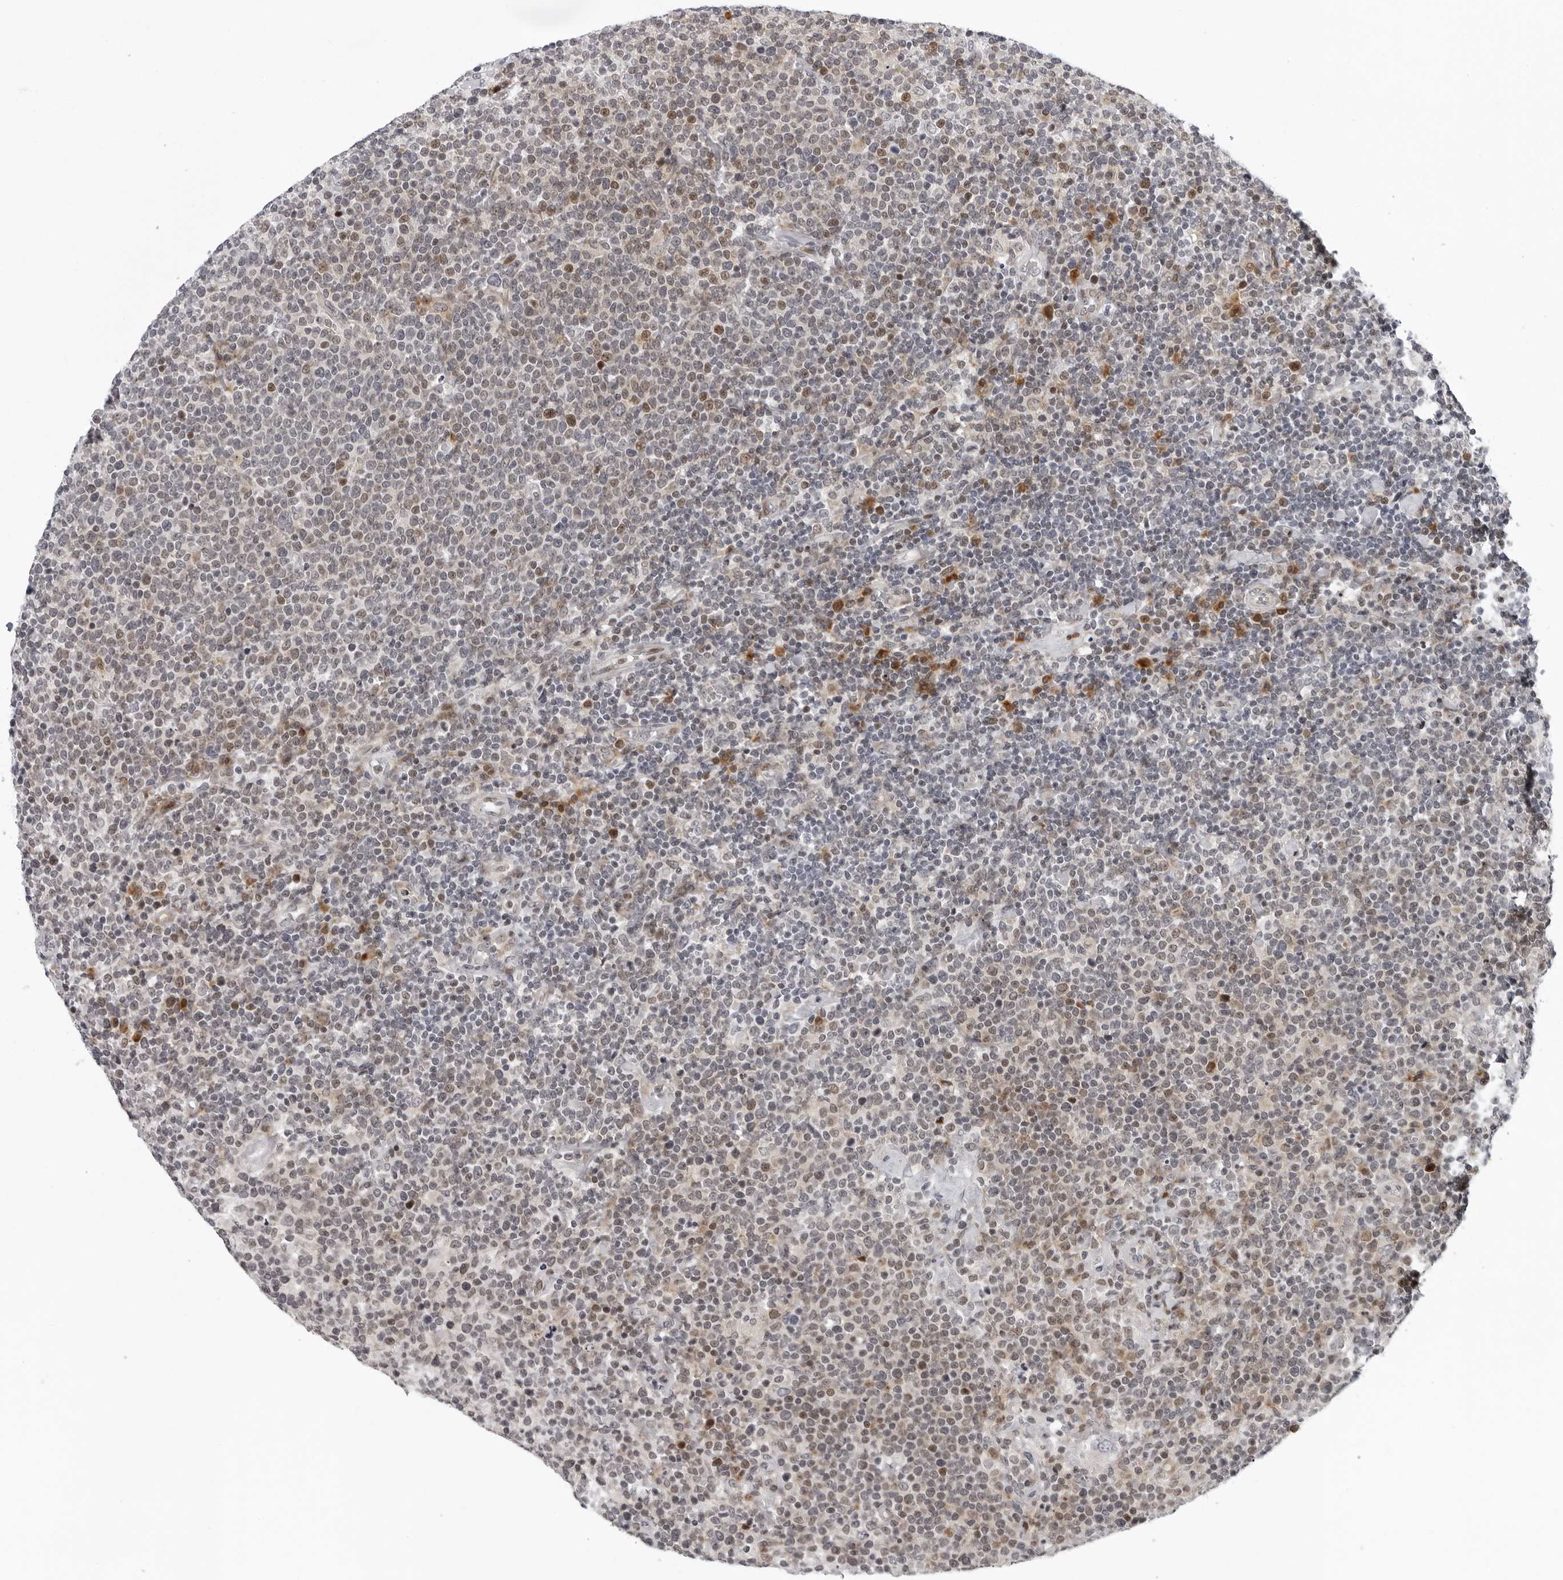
{"staining": {"intensity": "moderate", "quantity": "<25%", "location": "nuclear"}, "tissue": "lymphoma", "cell_type": "Tumor cells", "image_type": "cancer", "snomed": [{"axis": "morphology", "description": "Malignant lymphoma, non-Hodgkin's type, High grade"}, {"axis": "topography", "description": "Lymph node"}], "caption": "High-grade malignant lymphoma, non-Hodgkin's type was stained to show a protein in brown. There is low levels of moderate nuclear positivity in approximately <25% of tumor cells. (Stains: DAB in brown, nuclei in blue, Microscopy: brightfield microscopy at high magnification).", "gene": "PIP4K2C", "patient": {"sex": "male", "age": 61}}